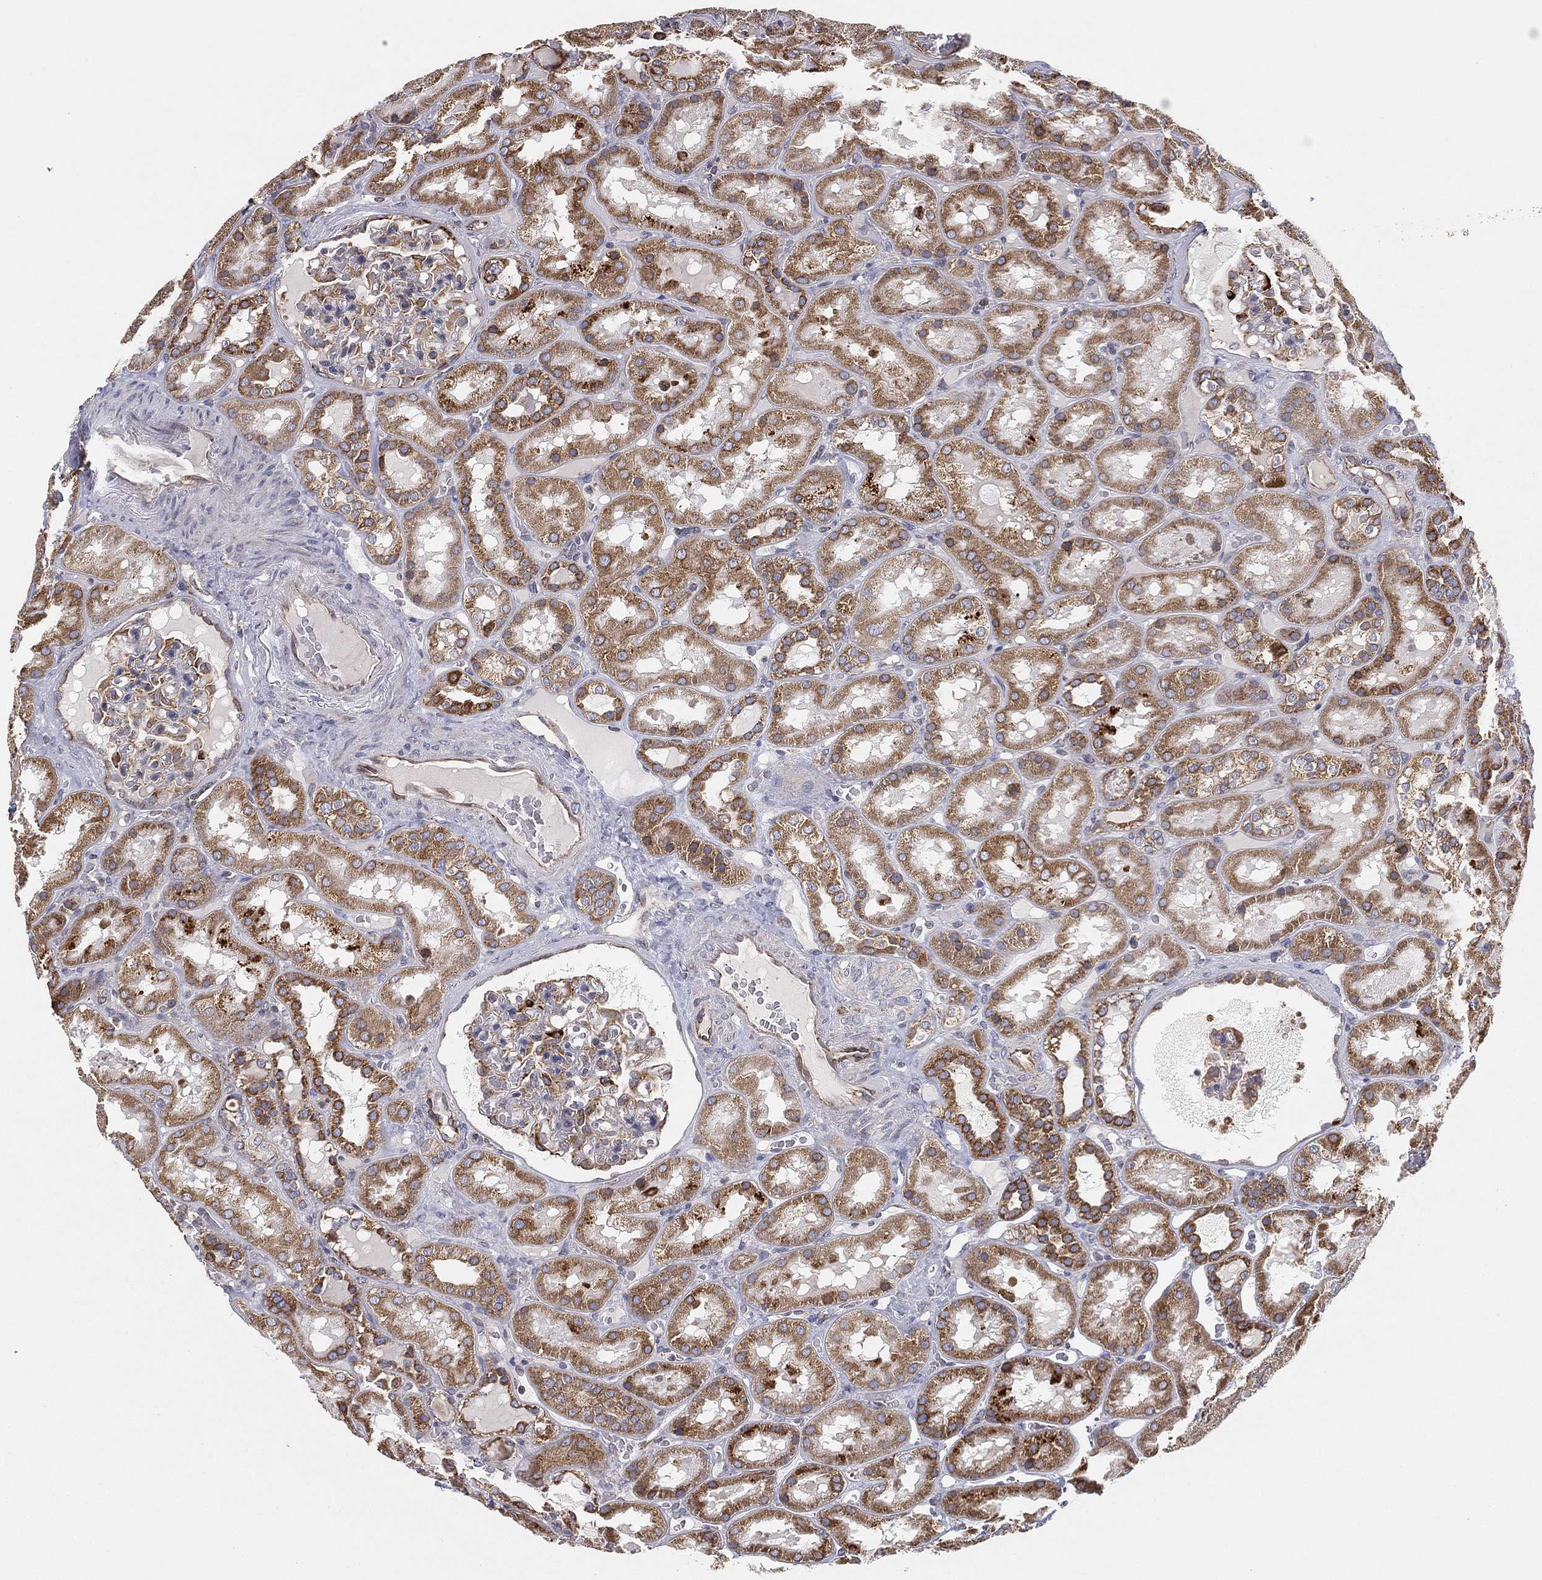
{"staining": {"intensity": "negative", "quantity": "none", "location": "none"}, "tissue": "kidney", "cell_type": "Cells in glomeruli", "image_type": "normal", "snomed": [{"axis": "morphology", "description": "Normal tissue, NOS"}, {"axis": "topography", "description": "Kidney"}], "caption": "This is an immunohistochemistry (IHC) image of unremarkable human kidney. There is no staining in cells in glomeruli.", "gene": "CYB5B", "patient": {"sex": "male", "age": 73}}